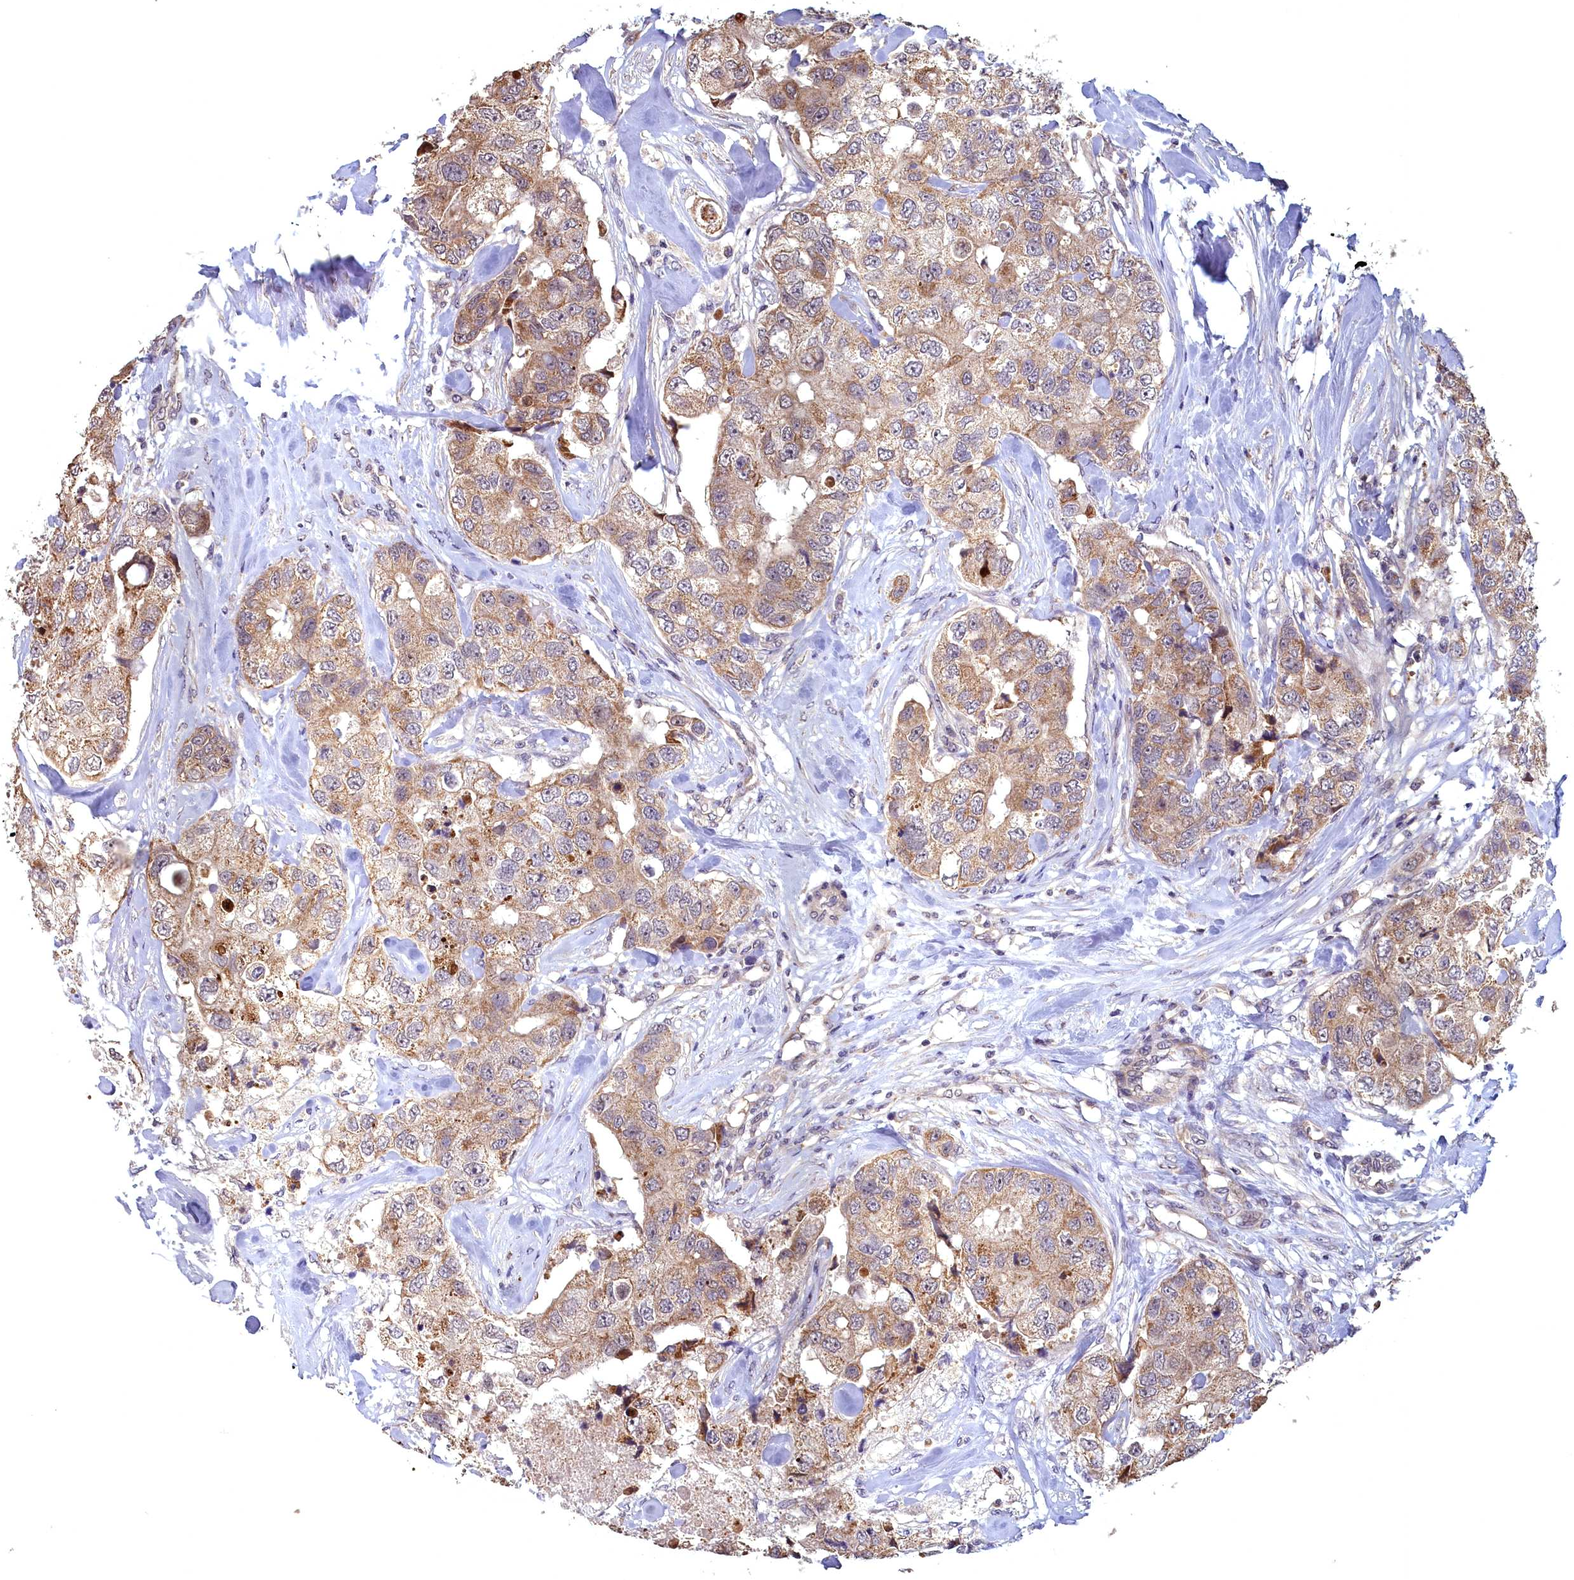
{"staining": {"intensity": "moderate", "quantity": ">75%", "location": "cytoplasmic/membranous"}, "tissue": "breast cancer", "cell_type": "Tumor cells", "image_type": "cancer", "snomed": [{"axis": "morphology", "description": "Duct carcinoma"}, {"axis": "topography", "description": "Breast"}], "caption": "Breast cancer (infiltrating ductal carcinoma) was stained to show a protein in brown. There is medium levels of moderate cytoplasmic/membranous positivity in about >75% of tumor cells.", "gene": "EPB41L4B", "patient": {"sex": "female", "age": 62}}